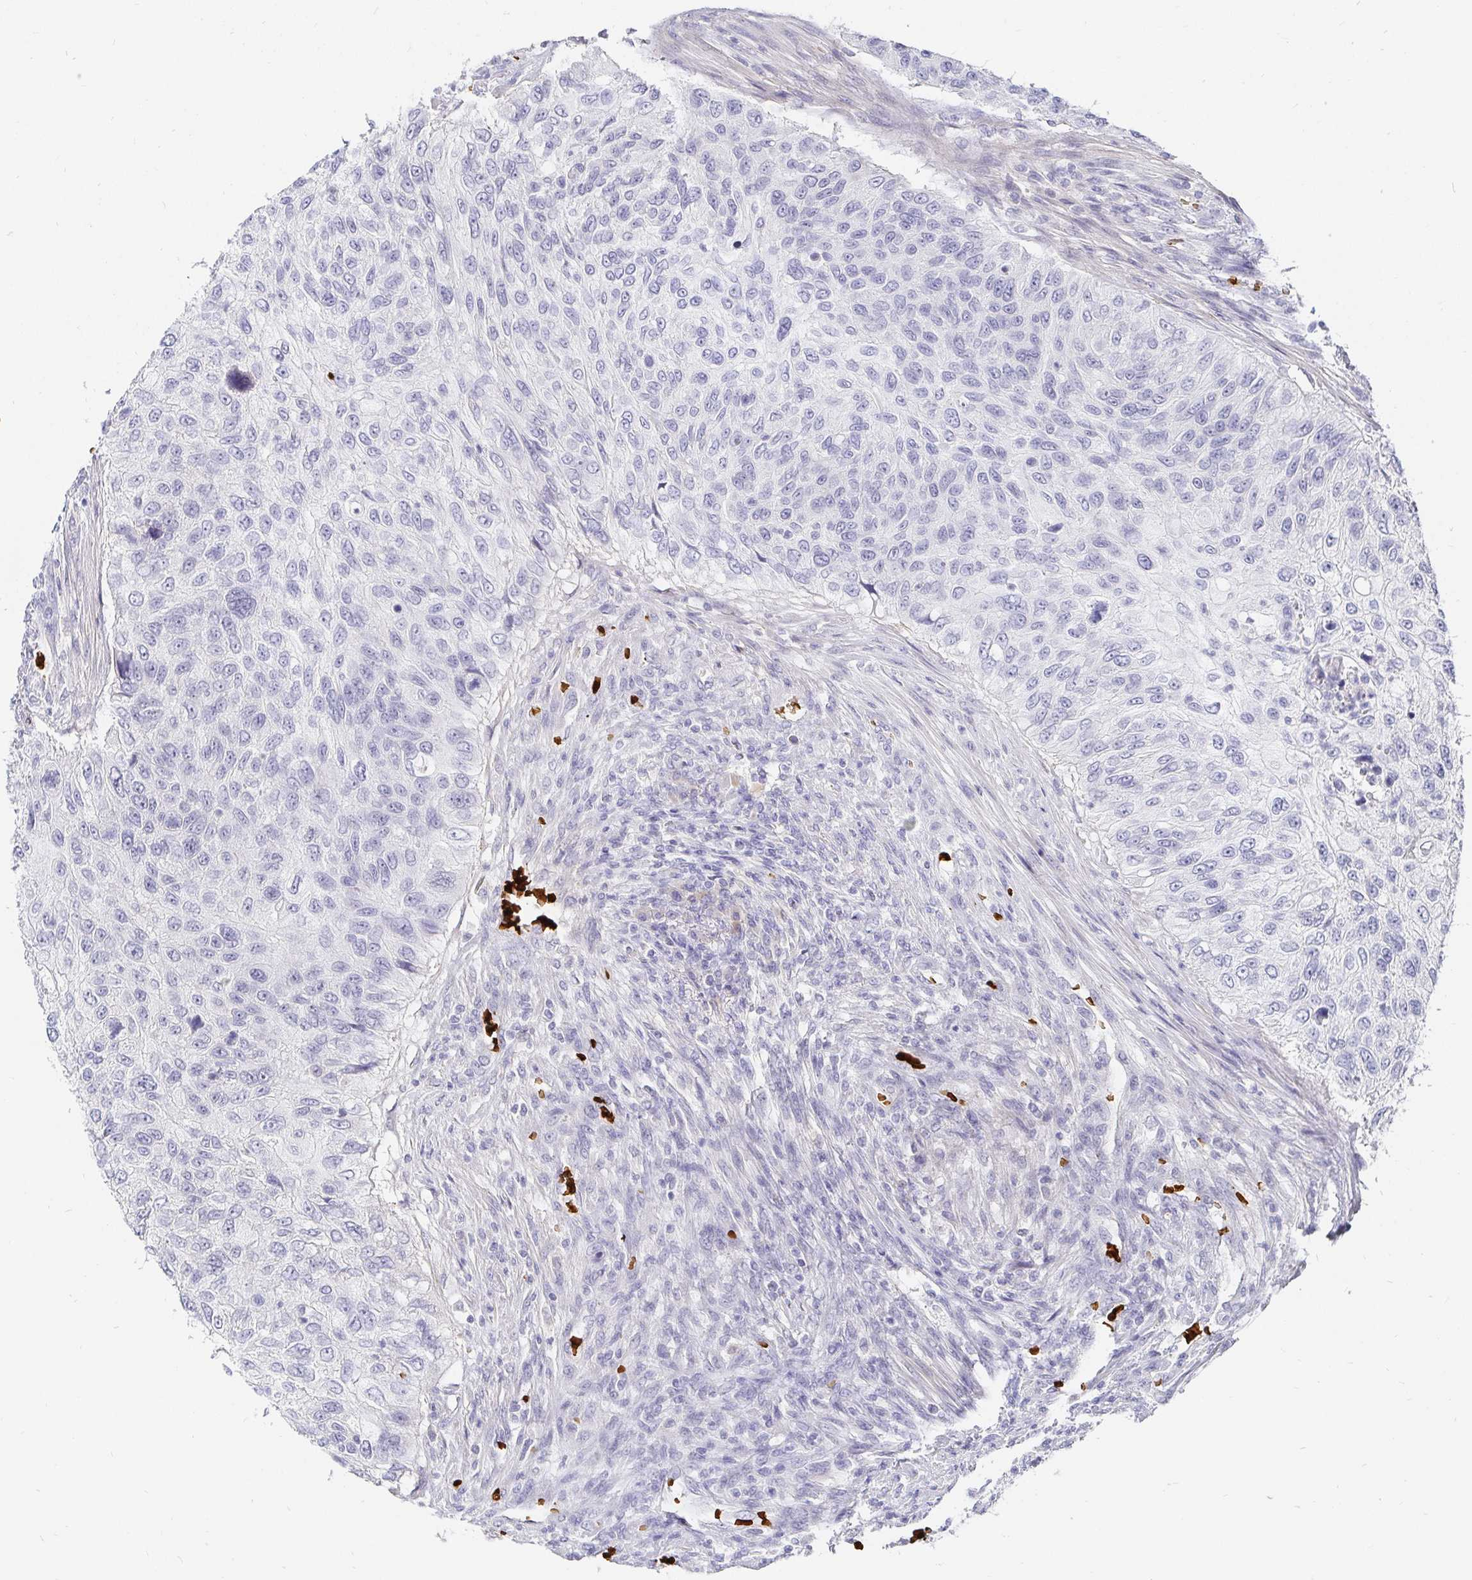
{"staining": {"intensity": "negative", "quantity": "none", "location": "none"}, "tissue": "urothelial cancer", "cell_type": "Tumor cells", "image_type": "cancer", "snomed": [{"axis": "morphology", "description": "Urothelial carcinoma, High grade"}, {"axis": "topography", "description": "Urinary bladder"}], "caption": "Micrograph shows no significant protein staining in tumor cells of urothelial cancer.", "gene": "FGF21", "patient": {"sex": "female", "age": 60}}